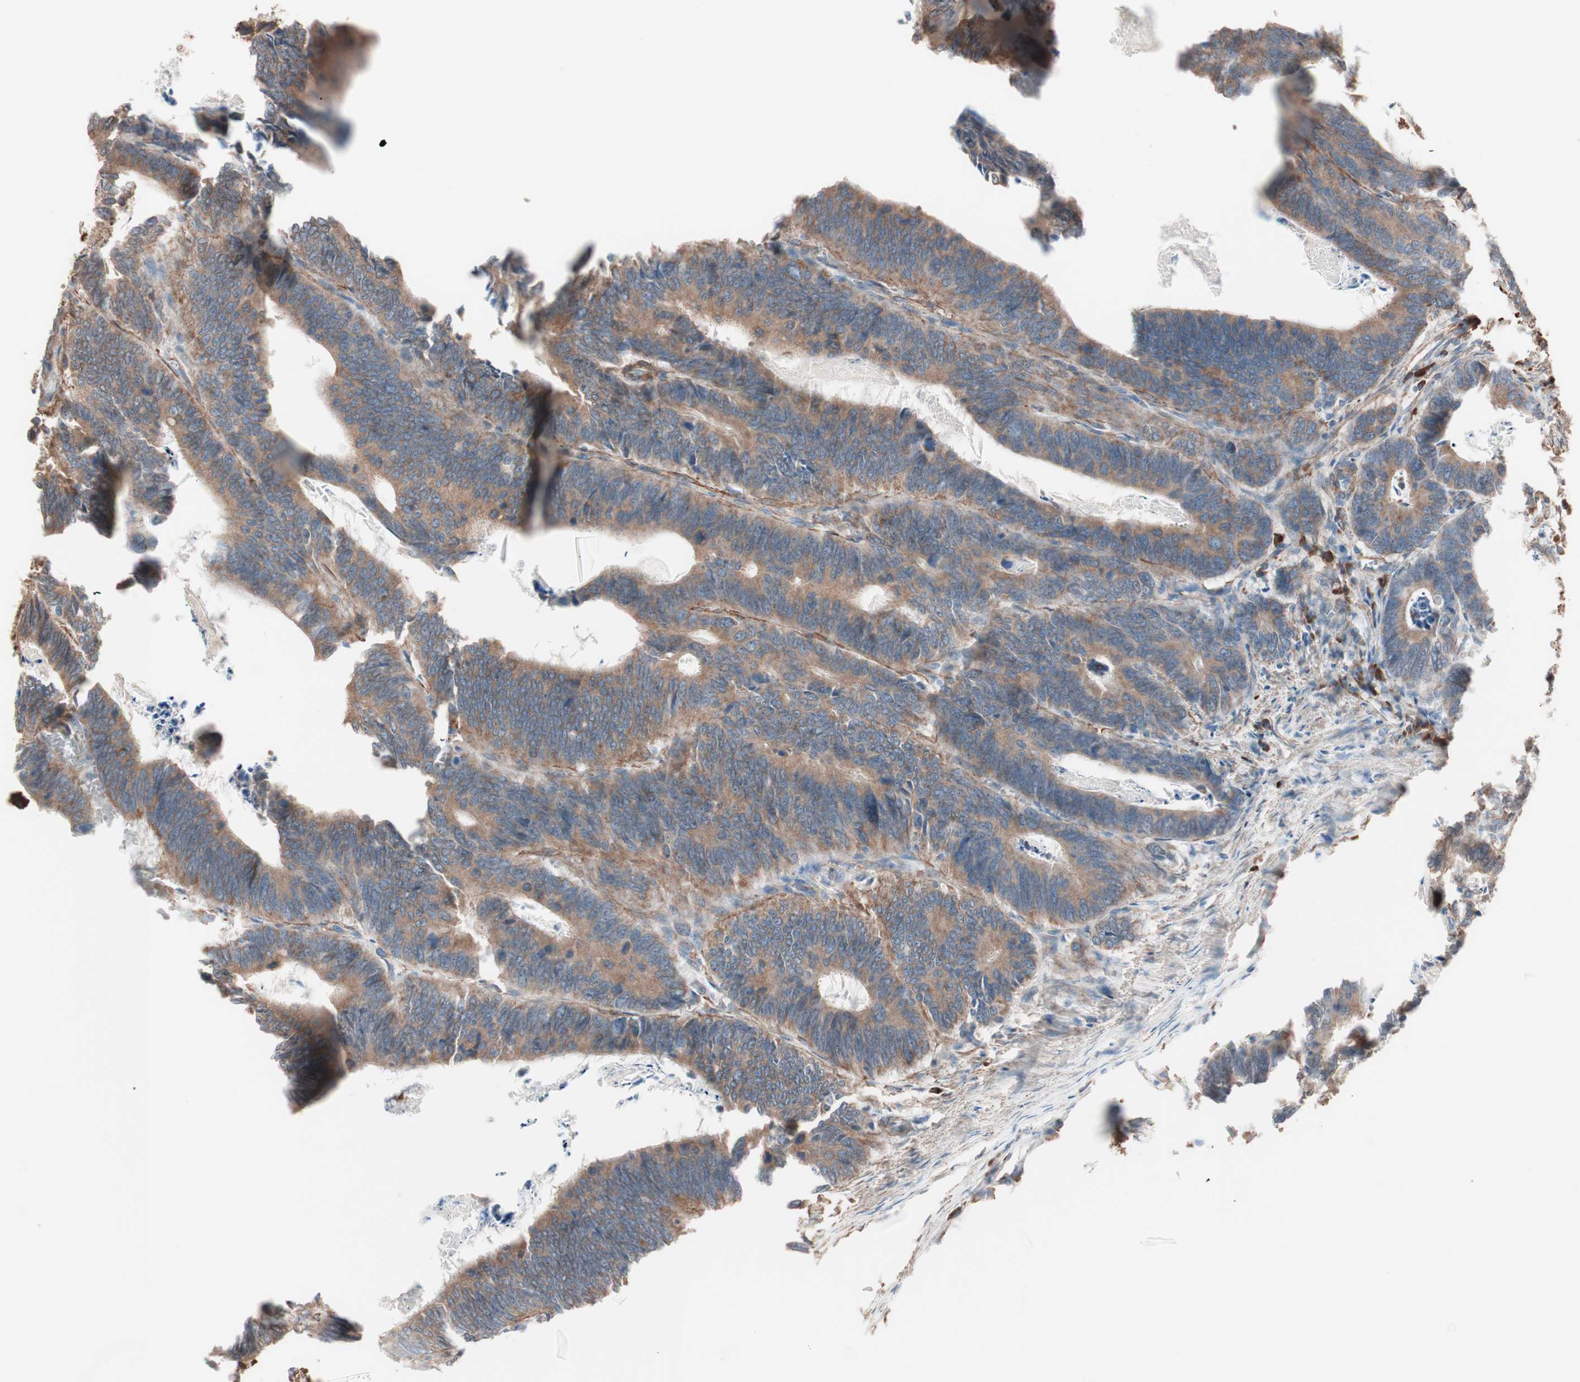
{"staining": {"intensity": "moderate", "quantity": ">75%", "location": "cytoplasmic/membranous"}, "tissue": "colorectal cancer", "cell_type": "Tumor cells", "image_type": "cancer", "snomed": [{"axis": "morphology", "description": "Adenocarcinoma, NOS"}, {"axis": "topography", "description": "Colon"}], "caption": "The immunohistochemical stain shows moderate cytoplasmic/membranous positivity in tumor cells of colorectal adenocarcinoma tissue.", "gene": "ALG5", "patient": {"sex": "male", "age": 72}}